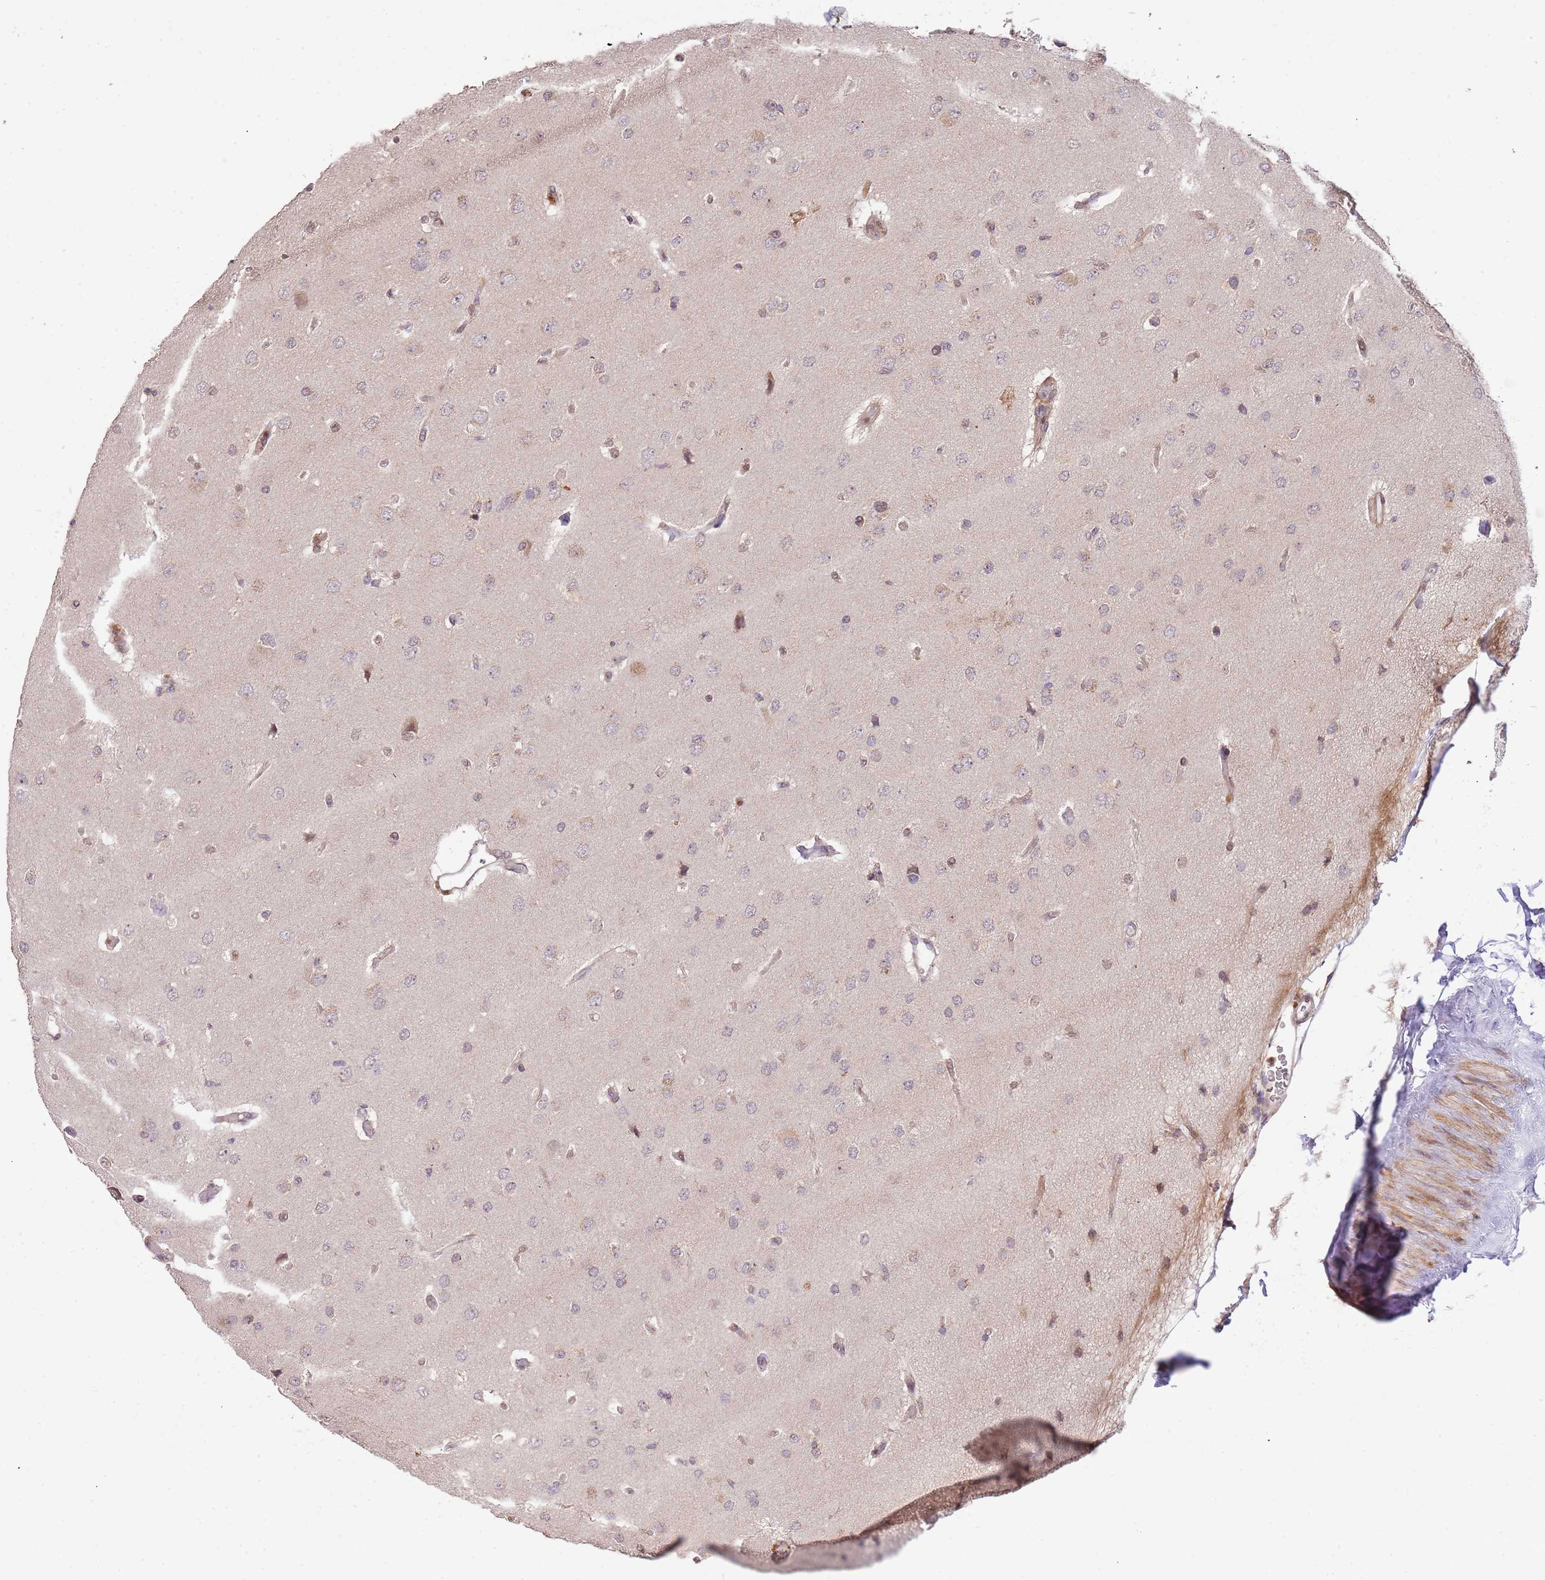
{"staining": {"intensity": "weak", "quantity": "<25%", "location": "nuclear"}, "tissue": "glioma", "cell_type": "Tumor cells", "image_type": "cancer", "snomed": [{"axis": "morphology", "description": "Glioma, malignant, High grade"}, {"axis": "topography", "description": "Brain"}], "caption": "An immunohistochemistry (IHC) histopathology image of malignant glioma (high-grade) is shown. There is no staining in tumor cells of malignant glioma (high-grade).", "gene": "SLC16A4", "patient": {"sex": "male", "age": 77}}